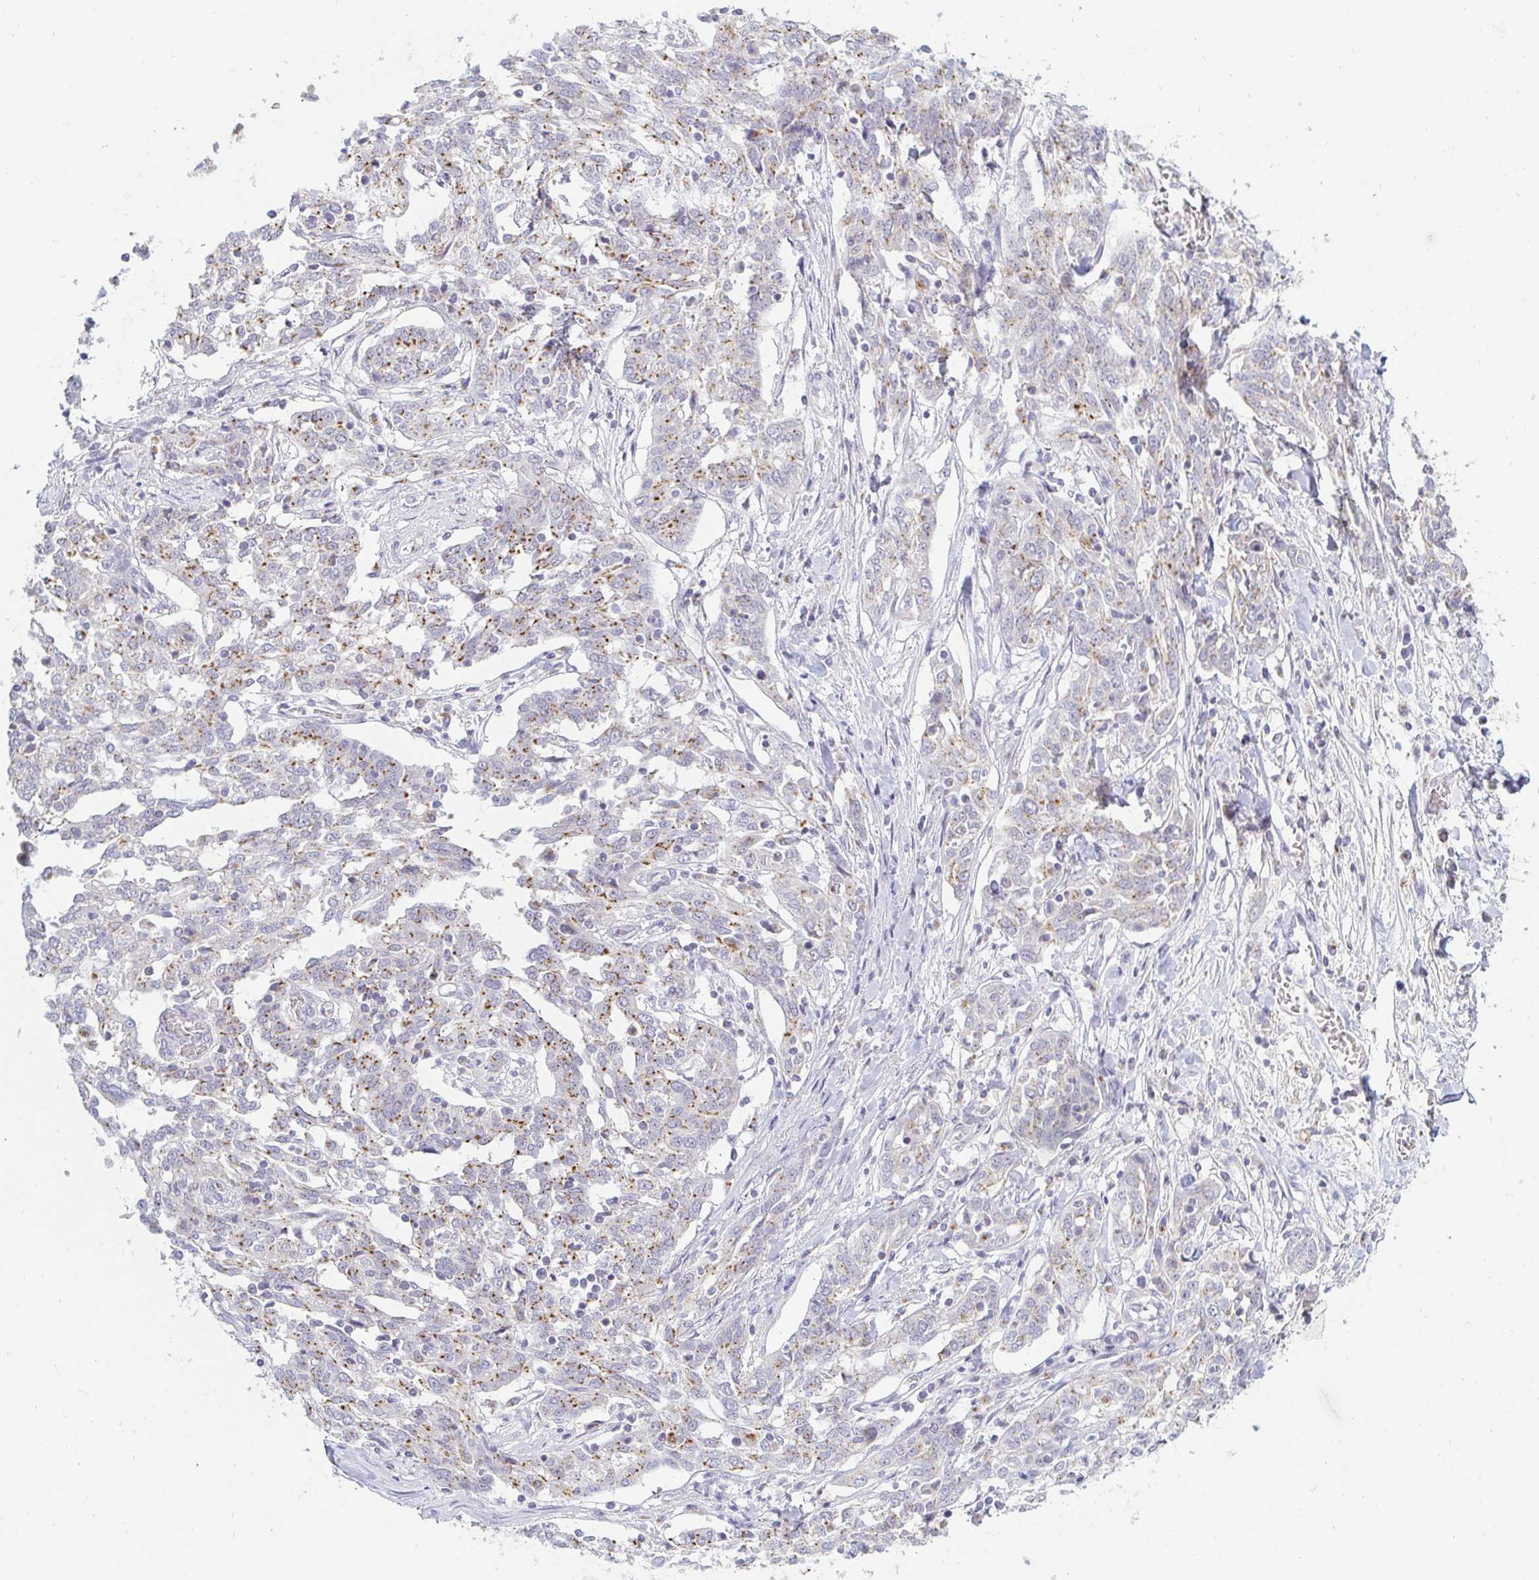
{"staining": {"intensity": "moderate", "quantity": "25%-75%", "location": "cytoplasmic/membranous"}, "tissue": "ovarian cancer", "cell_type": "Tumor cells", "image_type": "cancer", "snomed": [{"axis": "morphology", "description": "Cystadenocarcinoma, serous, NOS"}, {"axis": "topography", "description": "Ovary"}], "caption": "The photomicrograph shows staining of serous cystadenocarcinoma (ovarian), revealing moderate cytoplasmic/membranous protein expression (brown color) within tumor cells. (DAB = brown stain, brightfield microscopy at high magnification).", "gene": "OR51D1", "patient": {"sex": "female", "age": 67}}